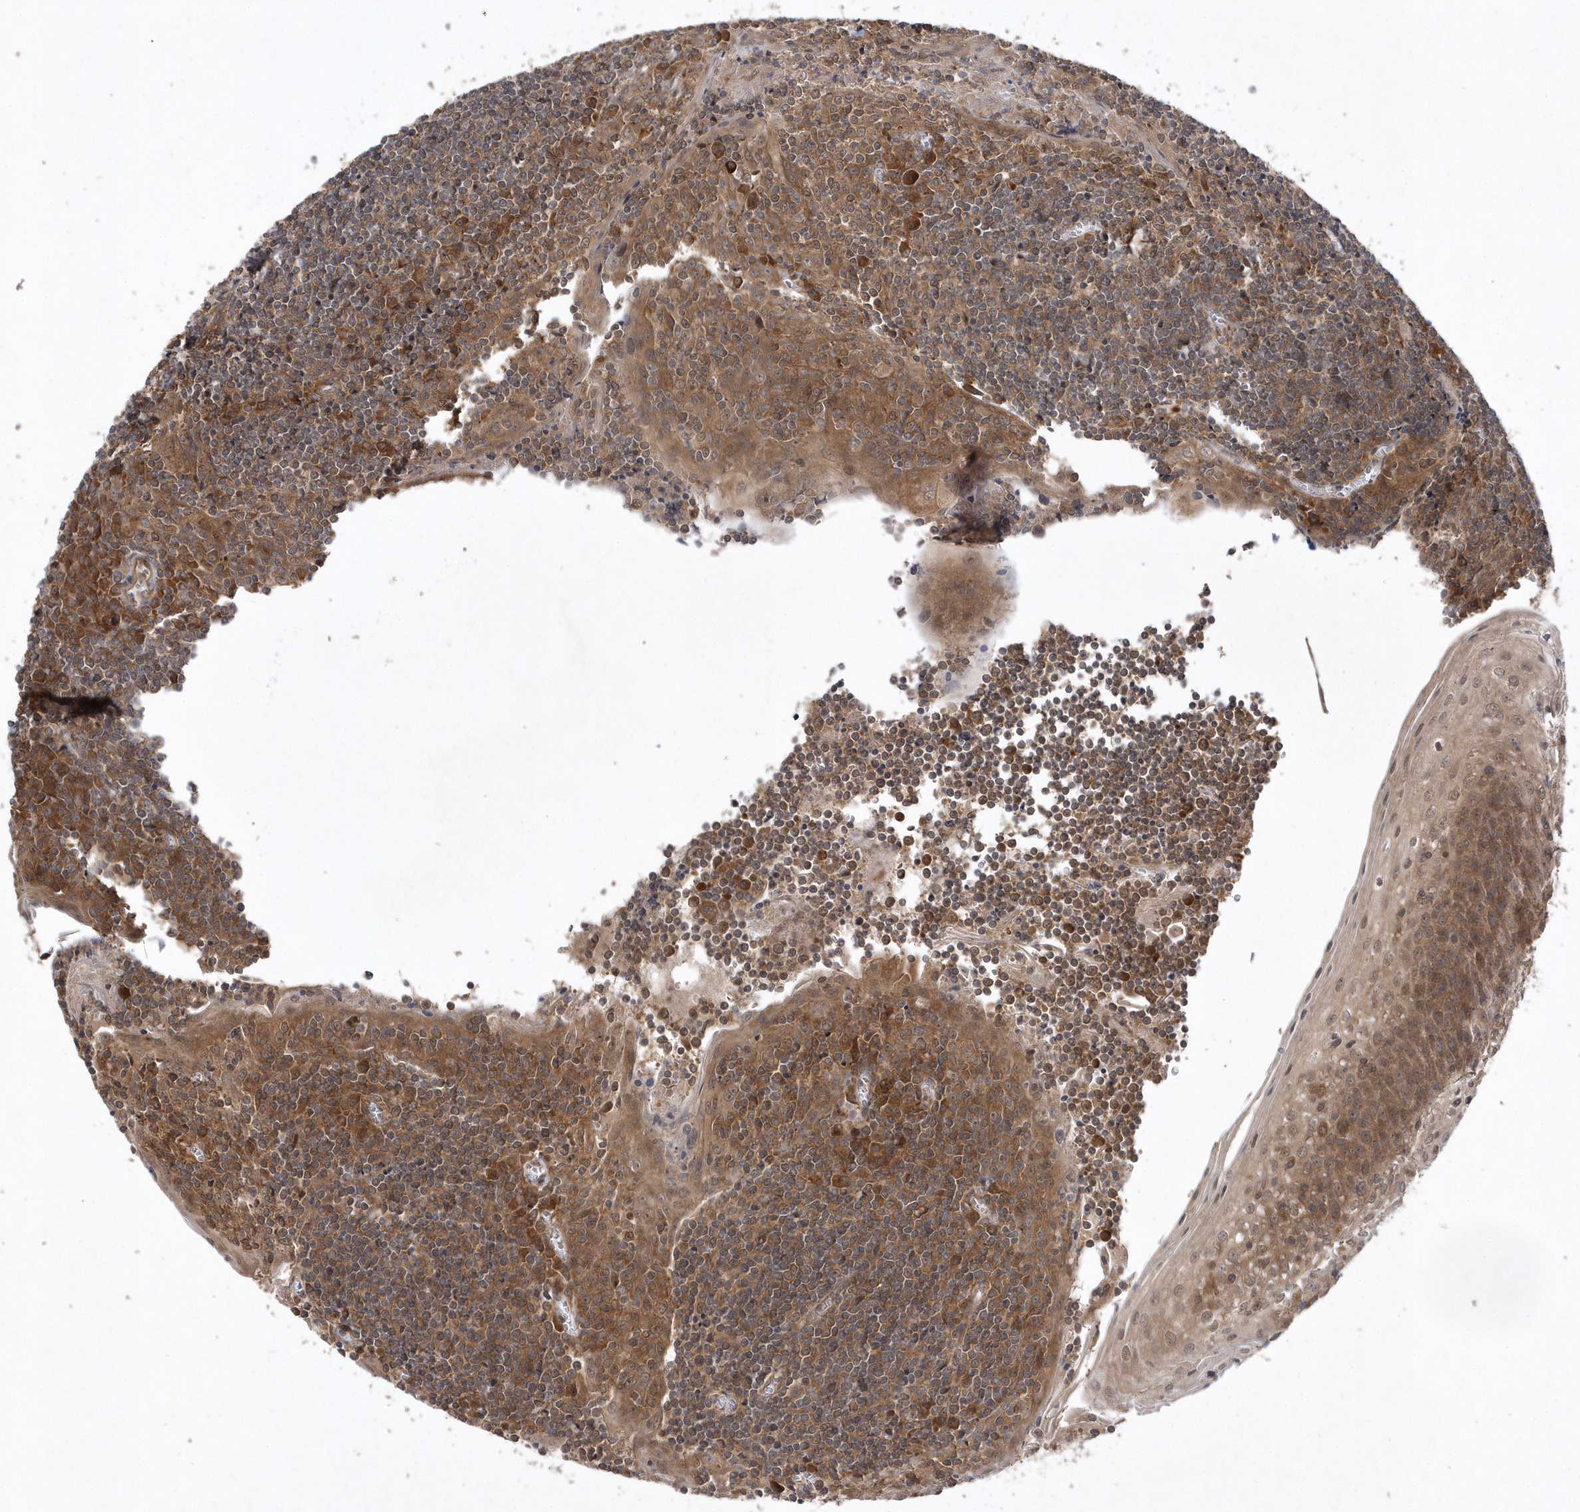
{"staining": {"intensity": "moderate", "quantity": ">75%", "location": "cytoplasmic/membranous"}, "tissue": "tonsil", "cell_type": "Germinal center cells", "image_type": "normal", "snomed": [{"axis": "morphology", "description": "Normal tissue, NOS"}, {"axis": "topography", "description": "Tonsil"}], "caption": "Immunohistochemical staining of normal tonsil displays >75% levels of moderate cytoplasmic/membranous protein staining in approximately >75% of germinal center cells. The protein of interest is shown in brown color, while the nuclei are stained blue.", "gene": "GFM2", "patient": {"sex": "male", "age": 27}}